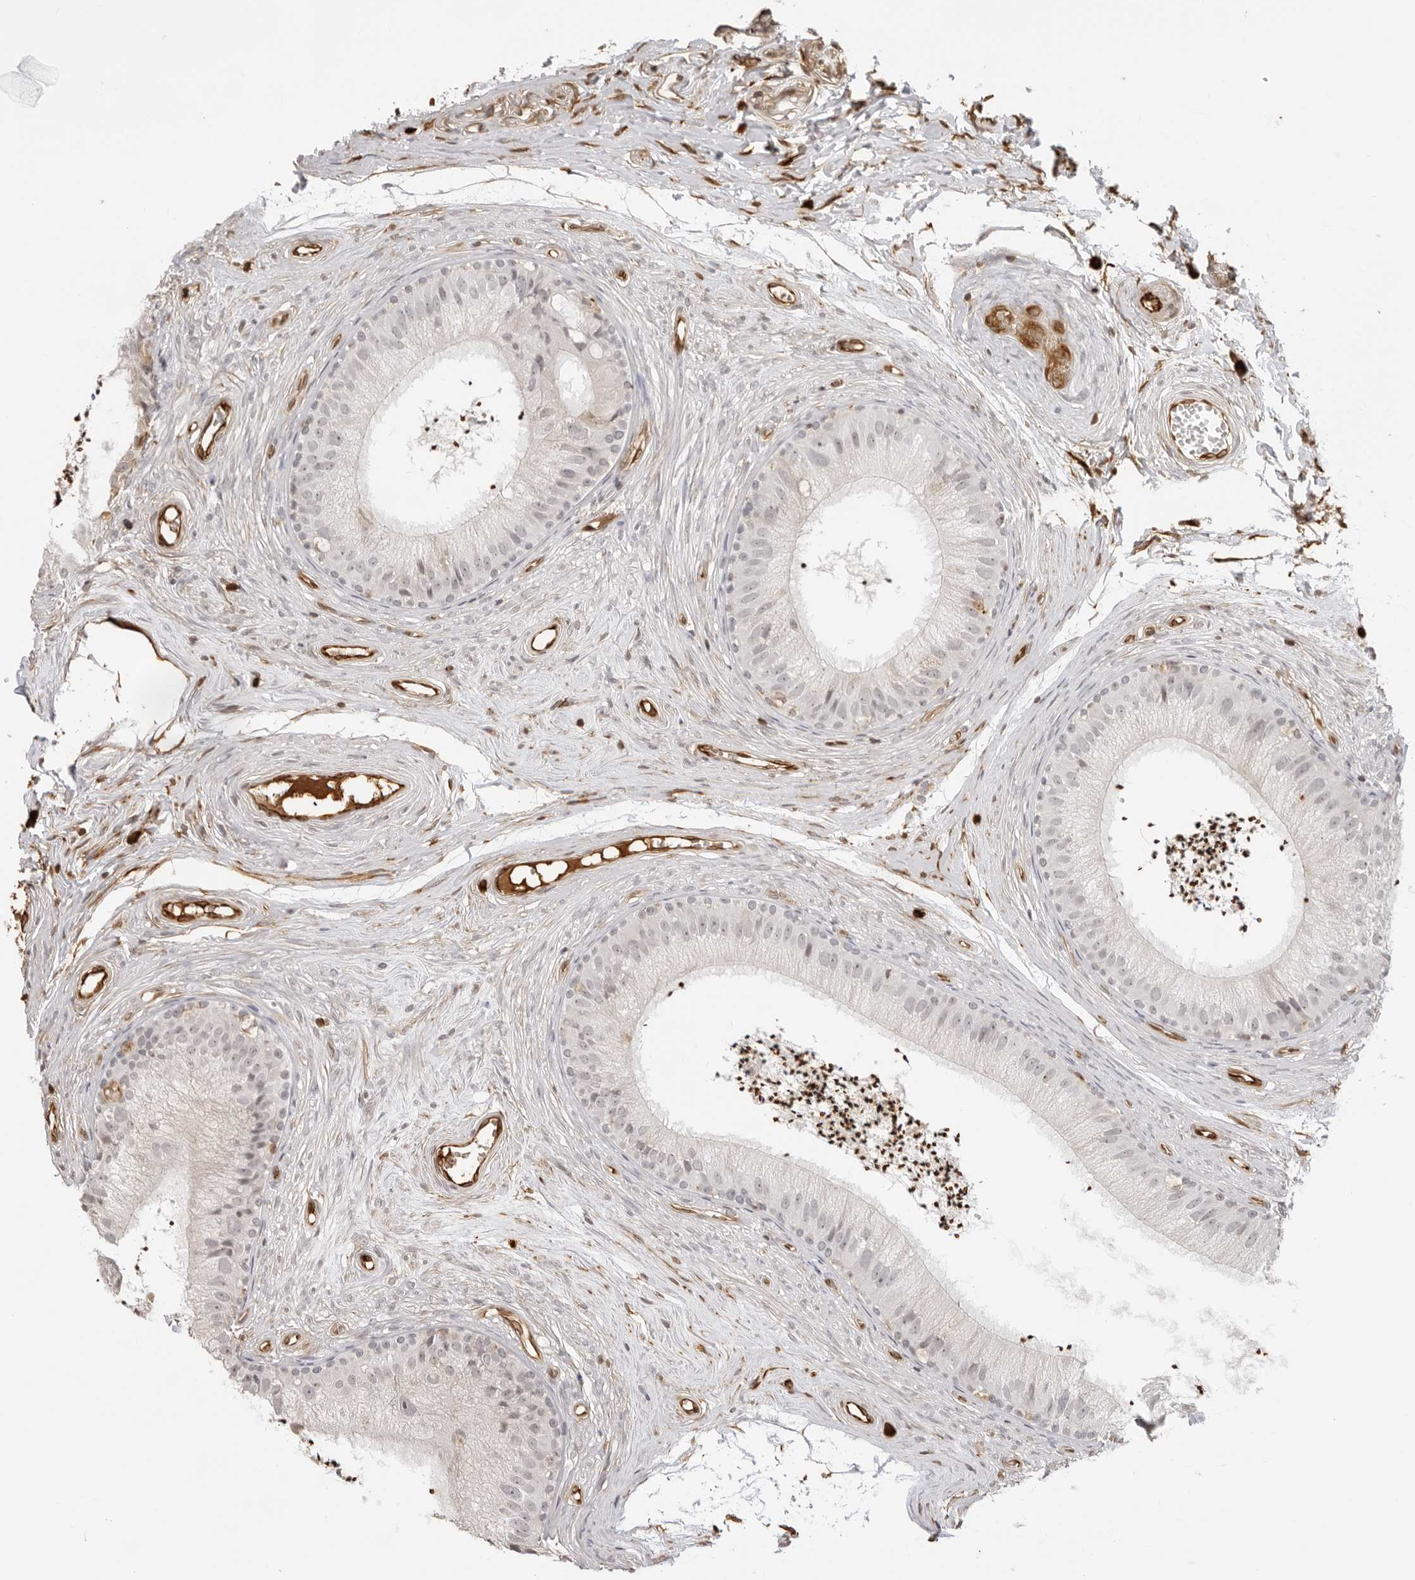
{"staining": {"intensity": "negative", "quantity": "none", "location": "none"}, "tissue": "epididymis", "cell_type": "Glandular cells", "image_type": "normal", "snomed": [{"axis": "morphology", "description": "Normal tissue, NOS"}, {"axis": "topography", "description": "Epididymis"}], "caption": "Photomicrograph shows no protein staining in glandular cells of benign epididymis.", "gene": "DYNLT5", "patient": {"sex": "male", "age": 56}}